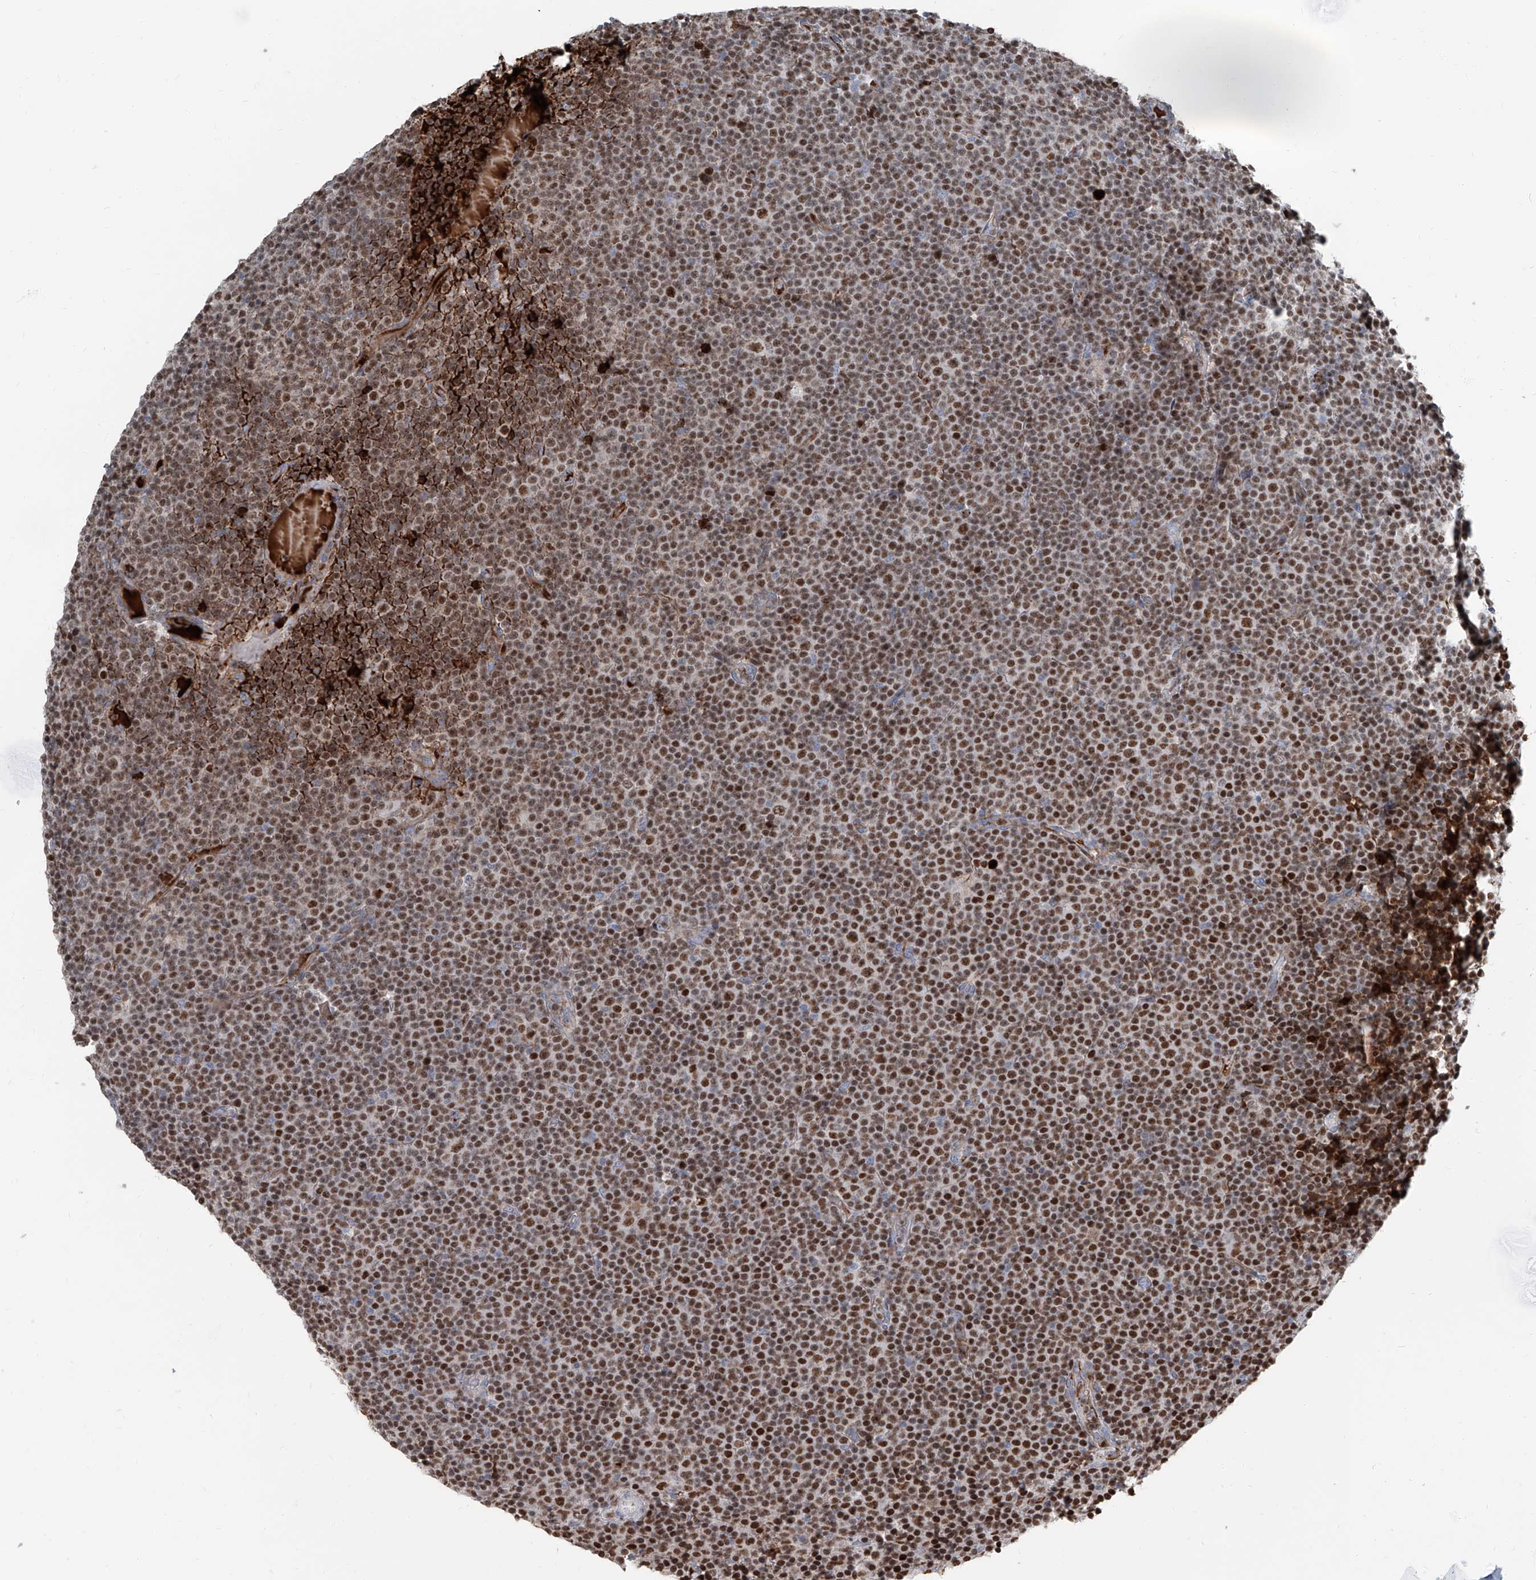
{"staining": {"intensity": "strong", "quantity": ">75%", "location": "nuclear"}, "tissue": "lymphoma", "cell_type": "Tumor cells", "image_type": "cancer", "snomed": [{"axis": "morphology", "description": "Malignant lymphoma, non-Hodgkin's type, Low grade"}, {"axis": "topography", "description": "Lymph node"}], "caption": "Low-grade malignant lymphoma, non-Hodgkin's type stained with IHC exhibits strong nuclear staining in about >75% of tumor cells.", "gene": "HOXA3", "patient": {"sex": "female", "age": 67}}